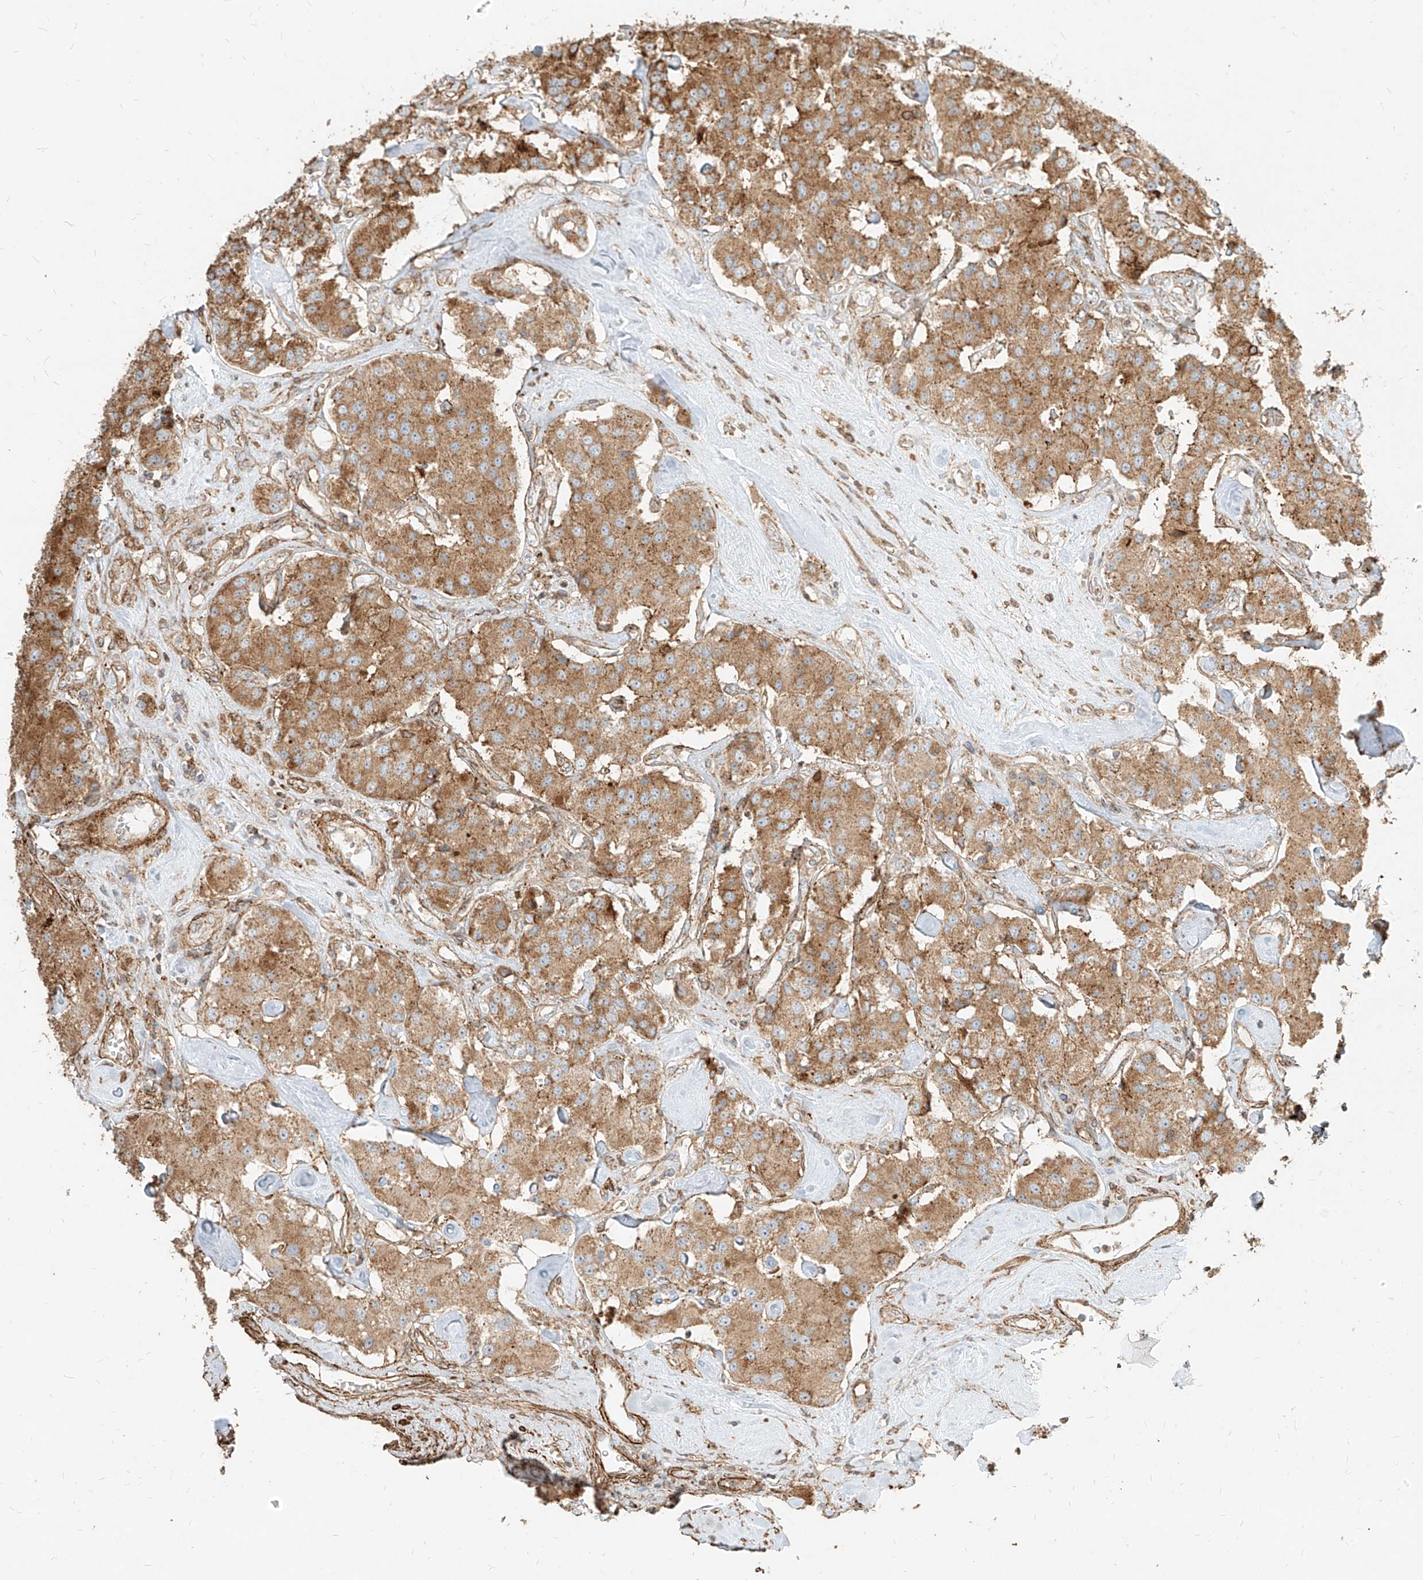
{"staining": {"intensity": "moderate", "quantity": ">75%", "location": "cytoplasmic/membranous"}, "tissue": "carcinoid", "cell_type": "Tumor cells", "image_type": "cancer", "snomed": [{"axis": "morphology", "description": "Carcinoid, malignant, NOS"}, {"axis": "topography", "description": "Pancreas"}], "caption": "Approximately >75% of tumor cells in carcinoid show moderate cytoplasmic/membranous protein staining as visualized by brown immunohistochemical staining.", "gene": "MTX2", "patient": {"sex": "male", "age": 41}}